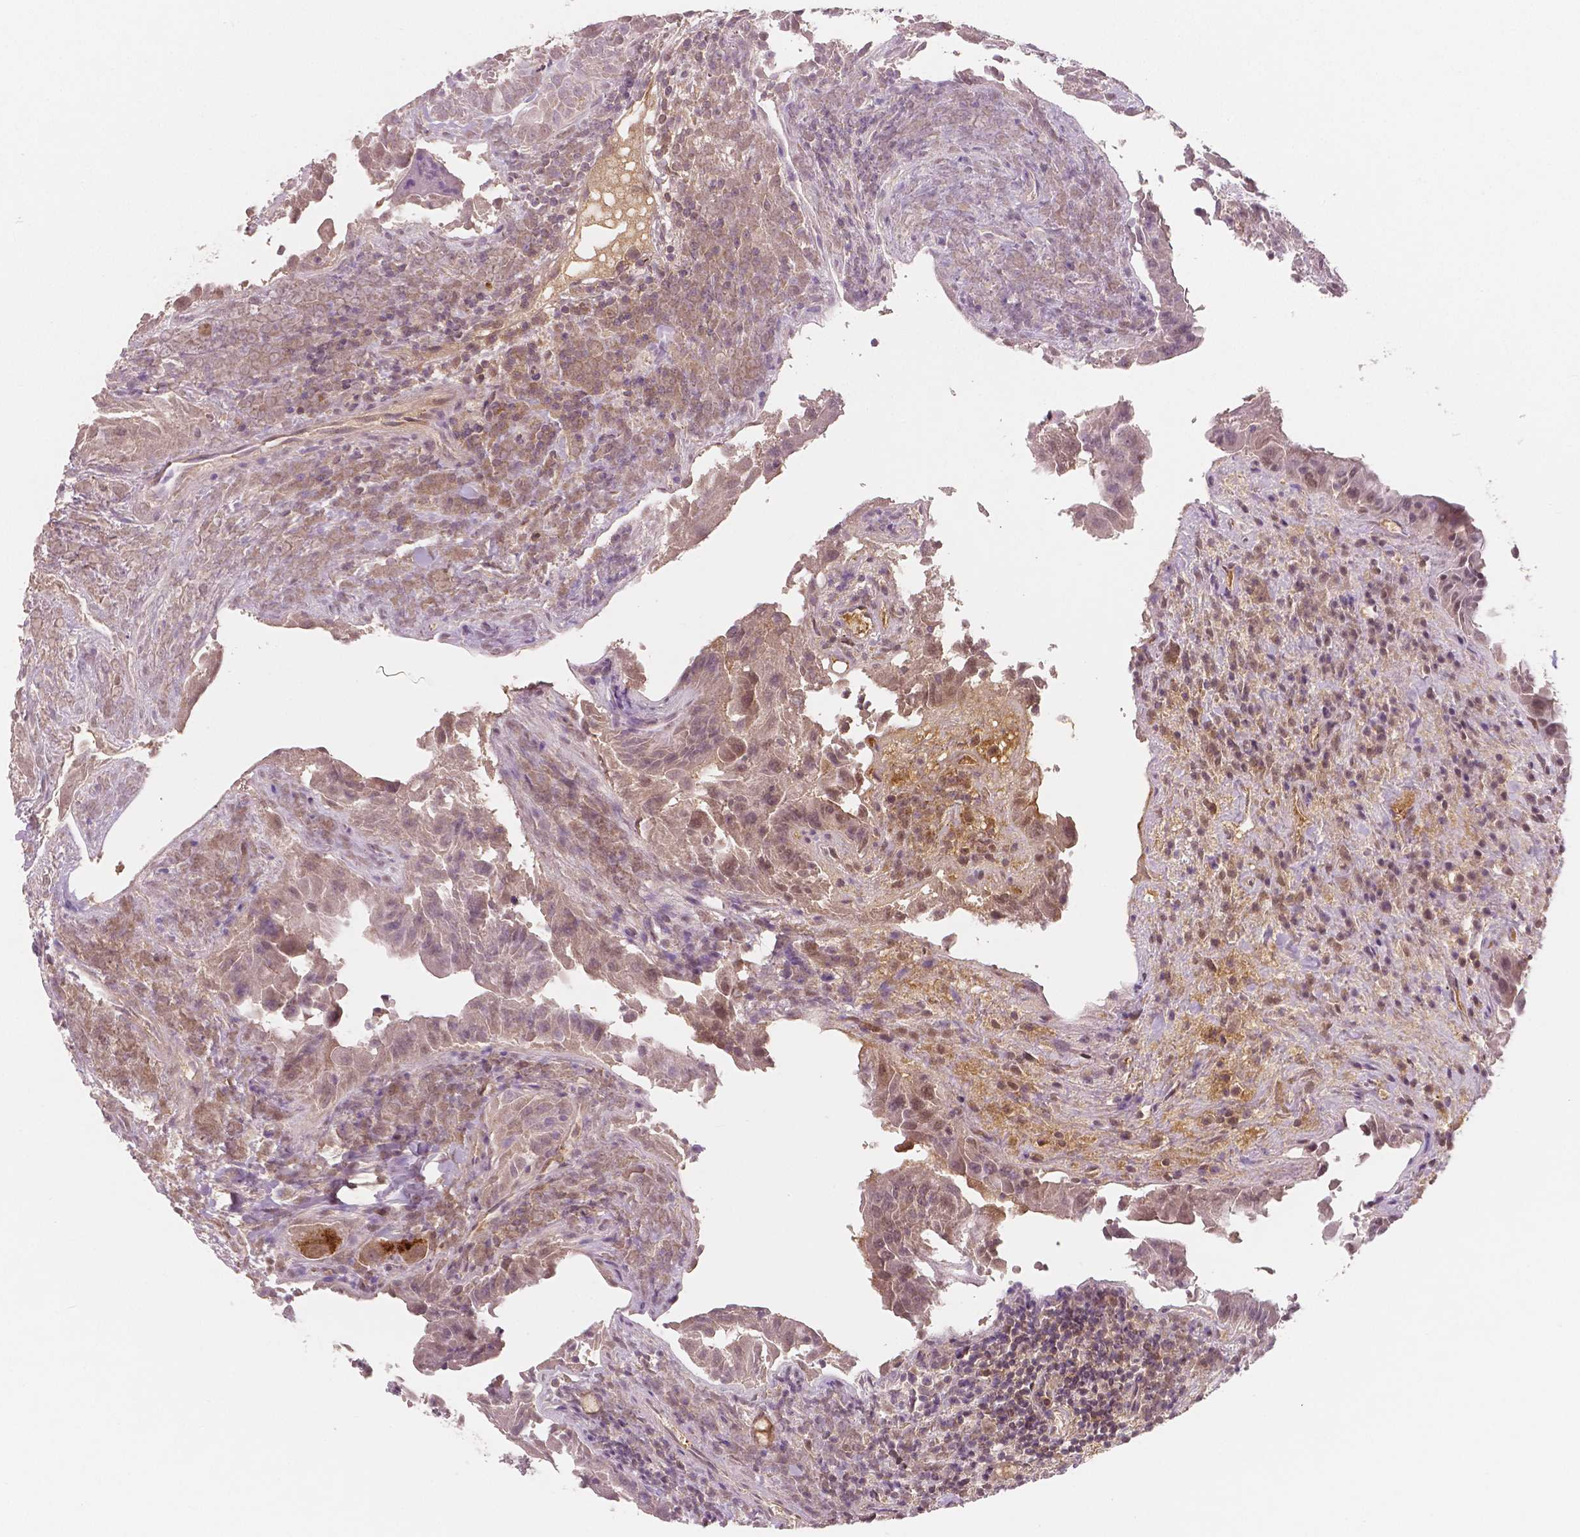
{"staining": {"intensity": "negative", "quantity": "none", "location": "none"}, "tissue": "thyroid cancer", "cell_type": "Tumor cells", "image_type": "cancer", "snomed": [{"axis": "morphology", "description": "Papillary adenocarcinoma, NOS"}, {"axis": "topography", "description": "Thyroid gland"}], "caption": "Tumor cells show no significant positivity in thyroid cancer (papillary adenocarcinoma).", "gene": "APOA4", "patient": {"sex": "female", "age": 37}}